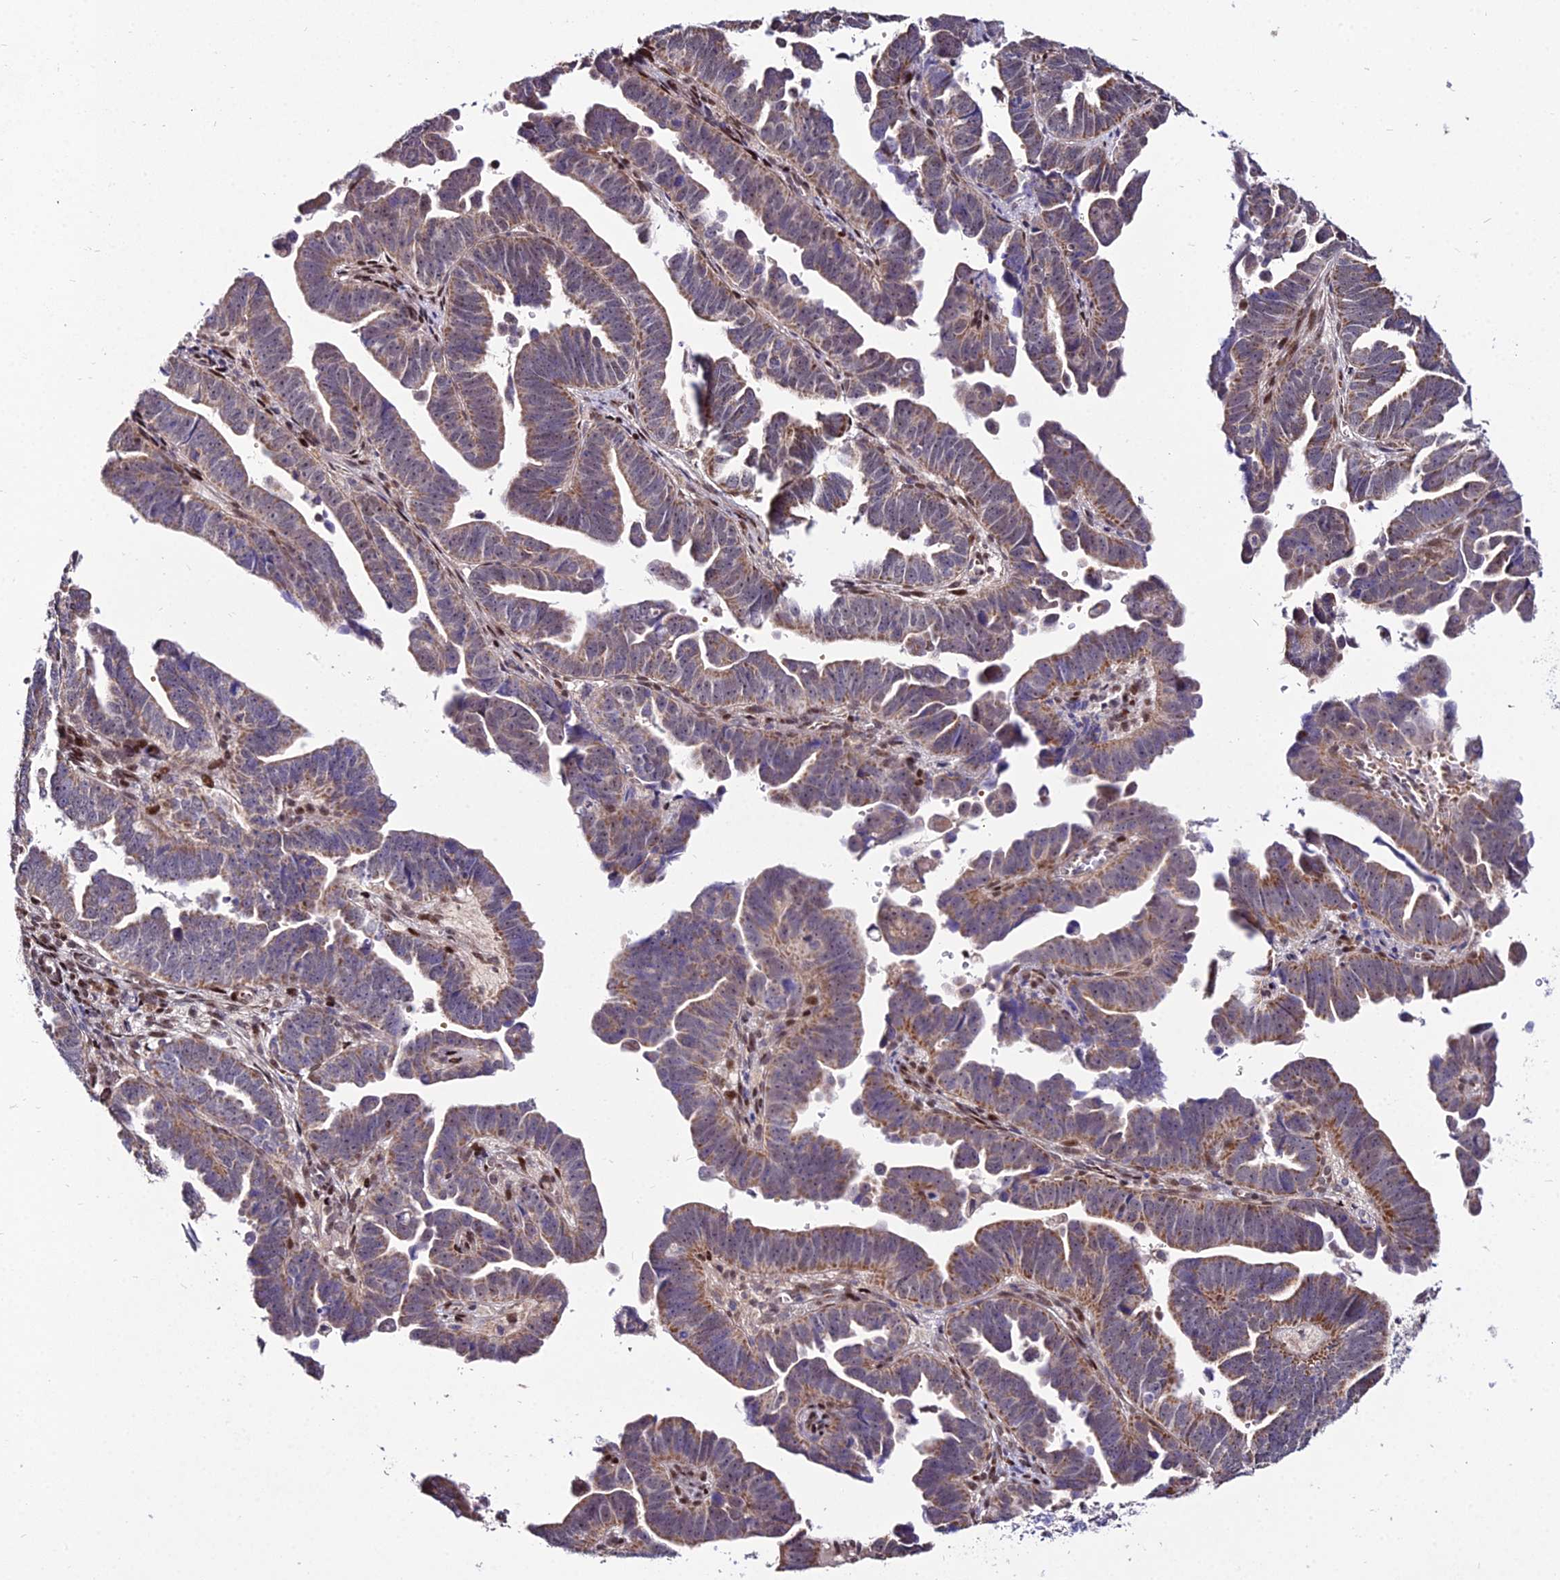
{"staining": {"intensity": "moderate", "quantity": "25%-75%", "location": "cytoplasmic/membranous"}, "tissue": "endometrial cancer", "cell_type": "Tumor cells", "image_type": "cancer", "snomed": [{"axis": "morphology", "description": "Adenocarcinoma, NOS"}, {"axis": "topography", "description": "Endometrium"}], "caption": "High-power microscopy captured an immunohistochemistry histopathology image of endometrial cancer, revealing moderate cytoplasmic/membranous positivity in about 25%-75% of tumor cells.", "gene": "CIB3", "patient": {"sex": "female", "age": 75}}